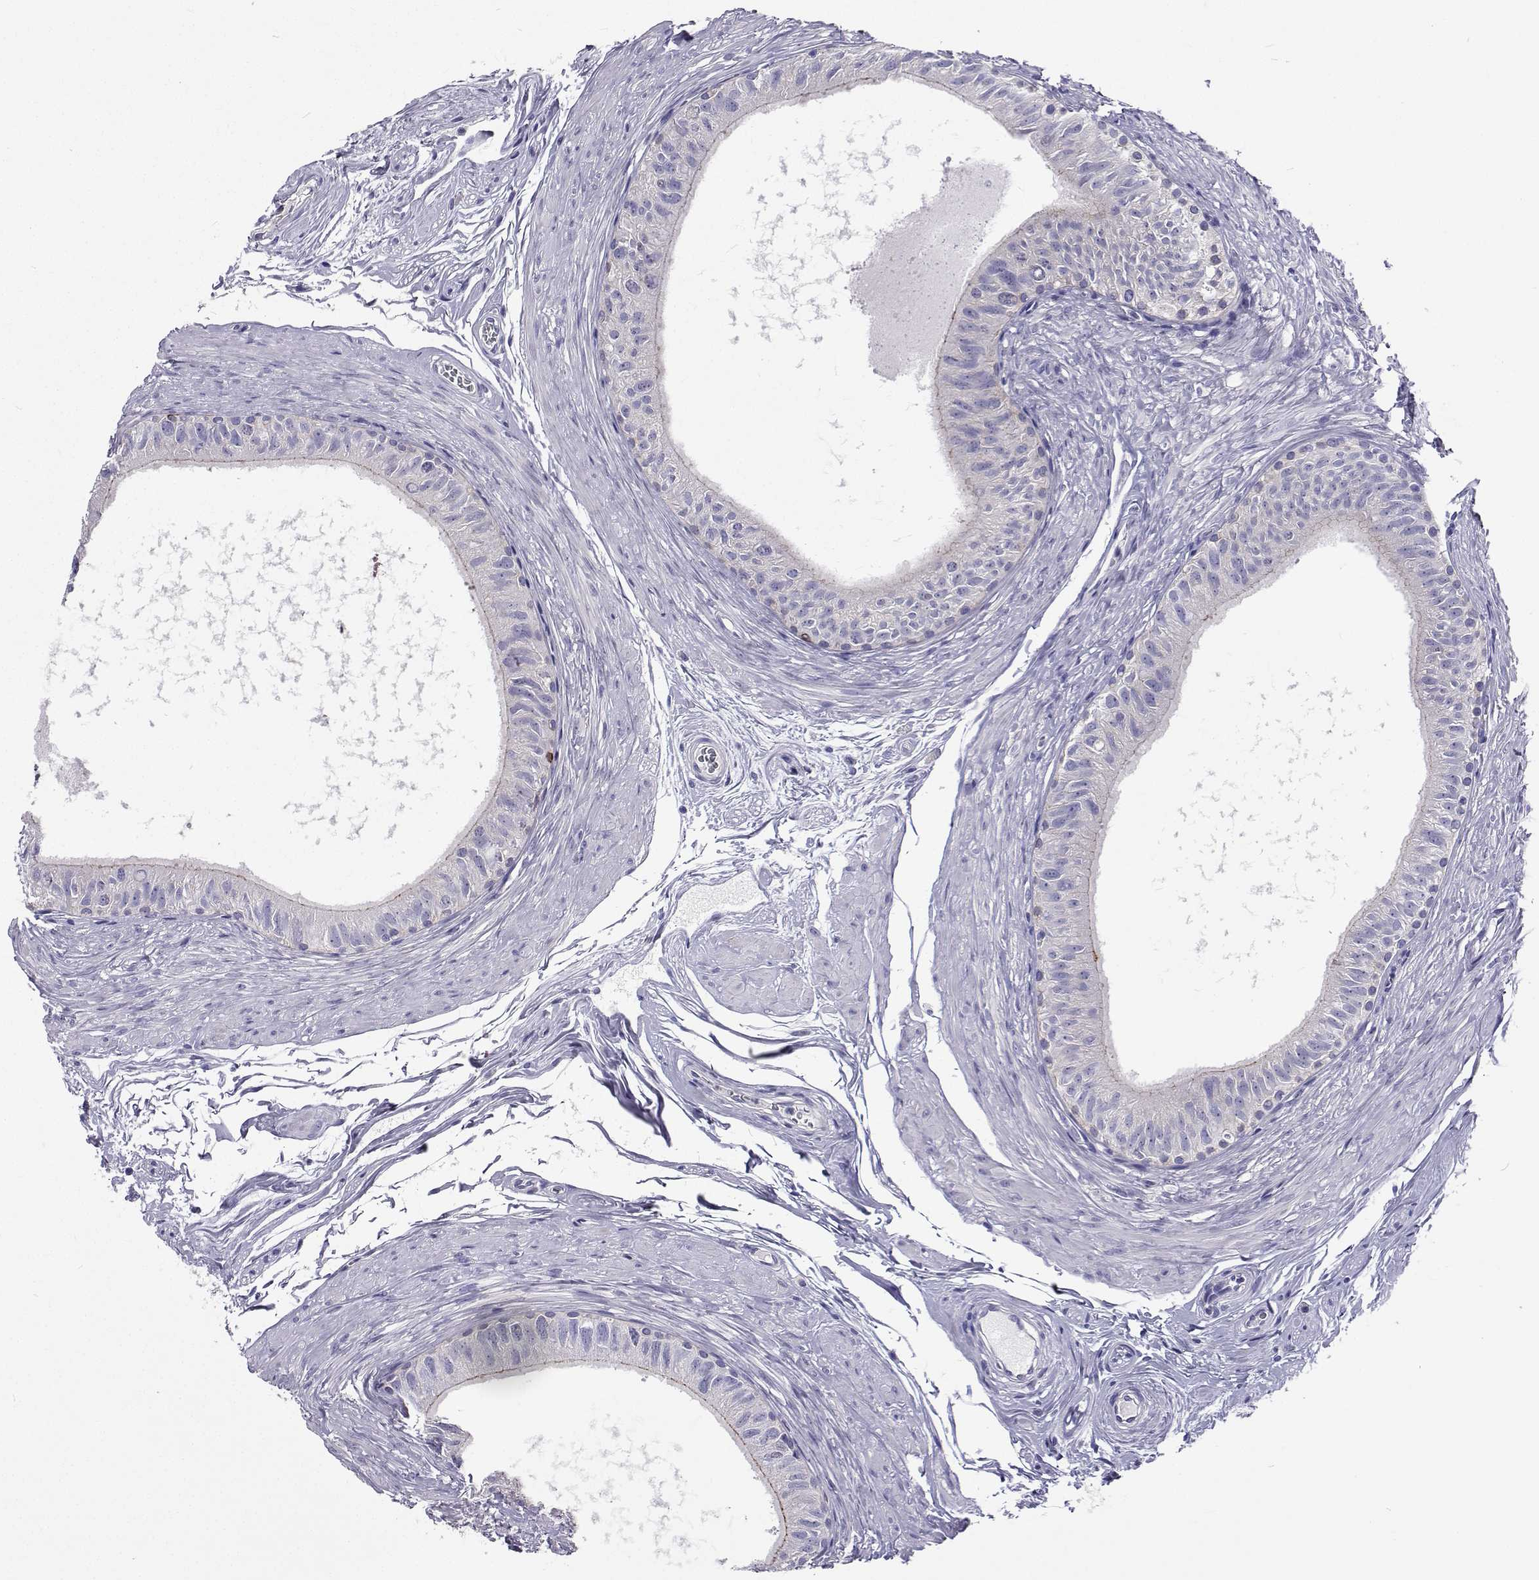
{"staining": {"intensity": "weak", "quantity": "<25%", "location": "cytoplasmic/membranous"}, "tissue": "epididymis", "cell_type": "Glandular cells", "image_type": "normal", "snomed": [{"axis": "morphology", "description": "Normal tissue, NOS"}, {"axis": "topography", "description": "Epididymis"}], "caption": "A high-resolution image shows IHC staining of benign epididymis, which reveals no significant staining in glandular cells. The staining was performed using DAB (3,3'-diaminobenzidine) to visualize the protein expression in brown, while the nuclei were stained in blue with hematoxylin (Magnification: 20x).", "gene": "LHFPL7", "patient": {"sex": "male", "age": 36}}